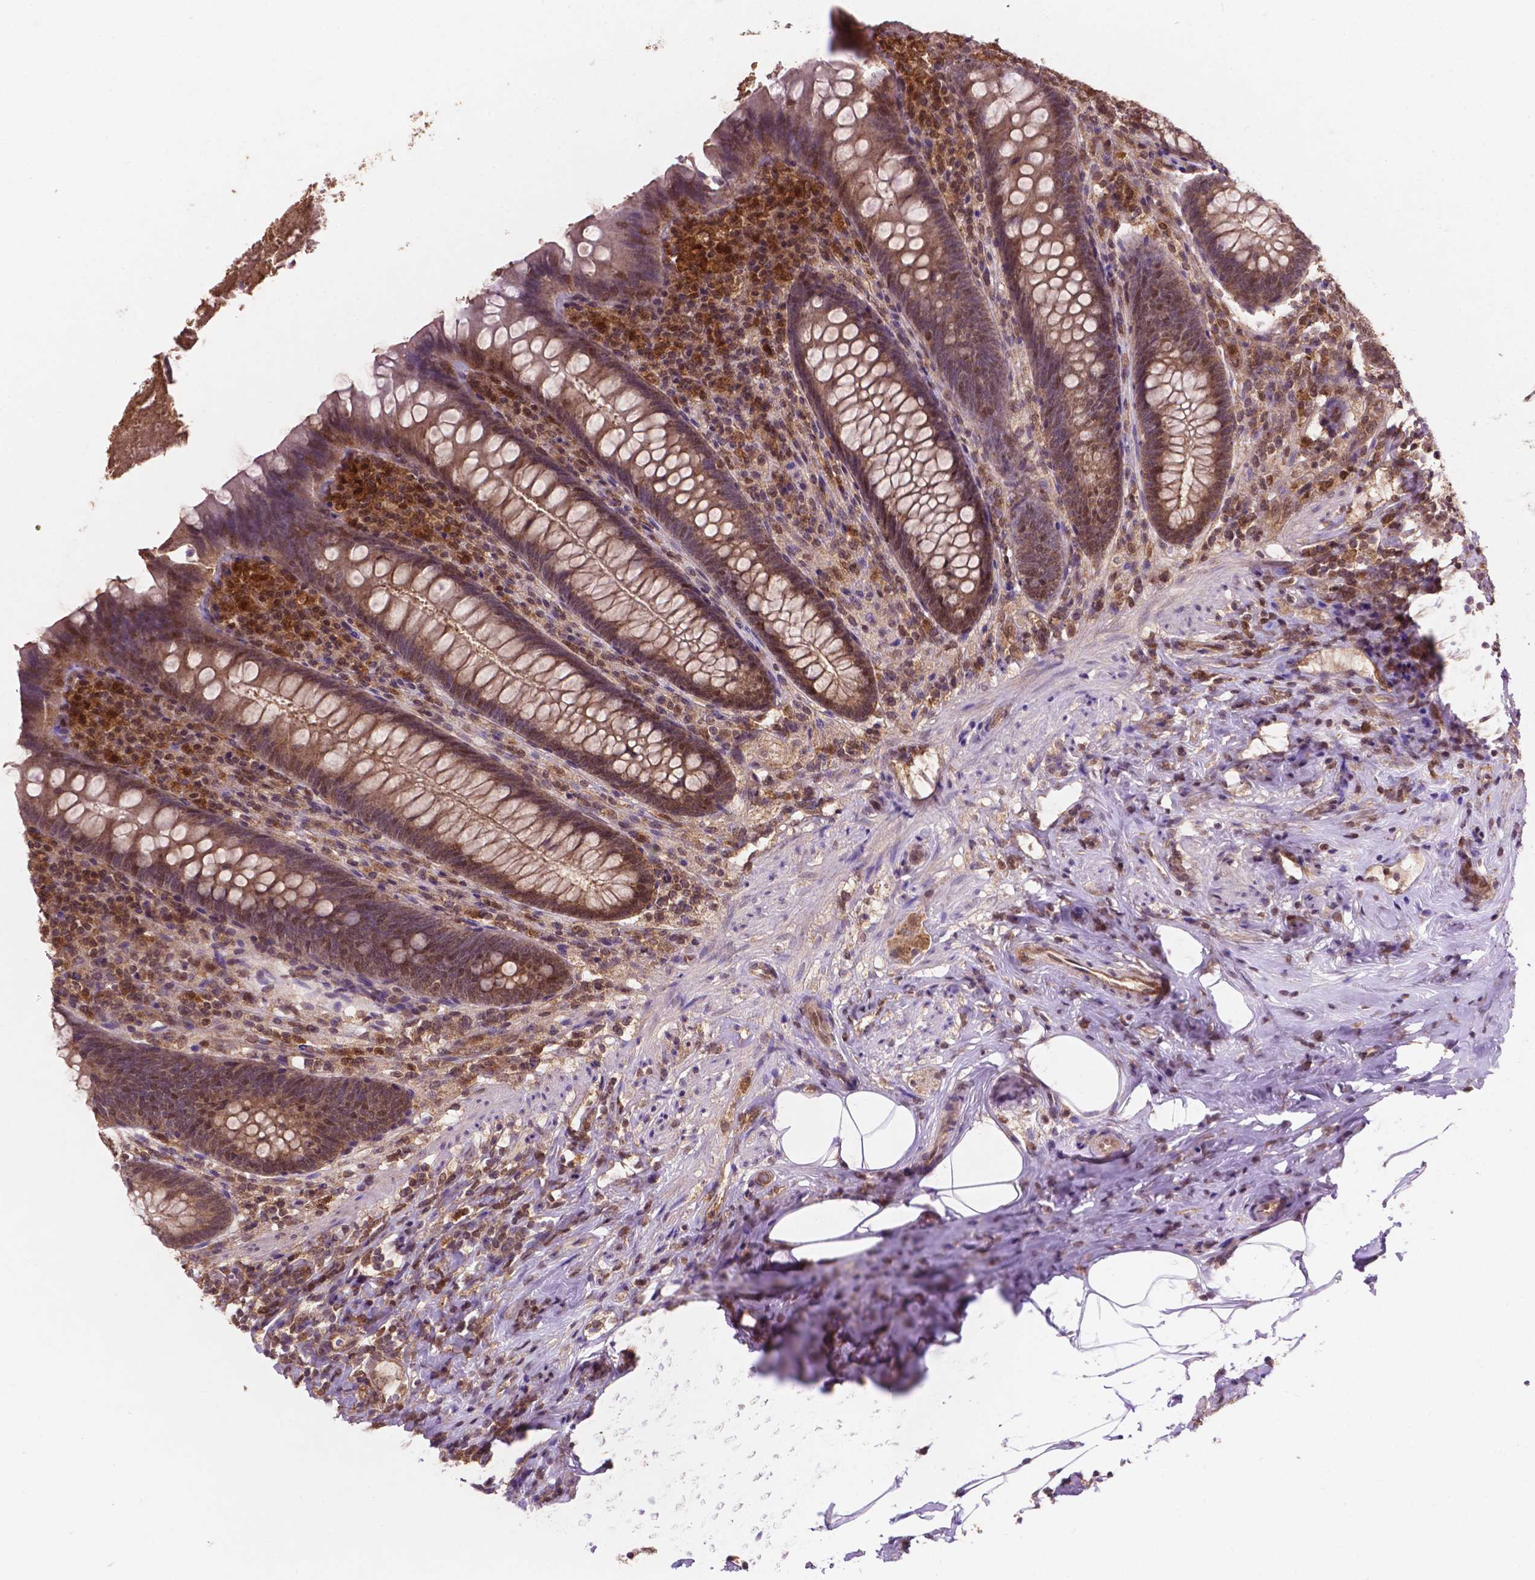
{"staining": {"intensity": "weak", "quantity": ">75%", "location": "cytoplasmic/membranous,nuclear"}, "tissue": "appendix", "cell_type": "Glandular cells", "image_type": "normal", "snomed": [{"axis": "morphology", "description": "Normal tissue, NOS"}, {"axis": "topography", "description": "Appendix"}], "caption": "Appendix stained with IHC reveals weak cytoplasmic/membranous,nuclear expression in about >75% of glandular cells.", "gene": "UBE2L6", "patient": {"sex": "male", "age": 47}}